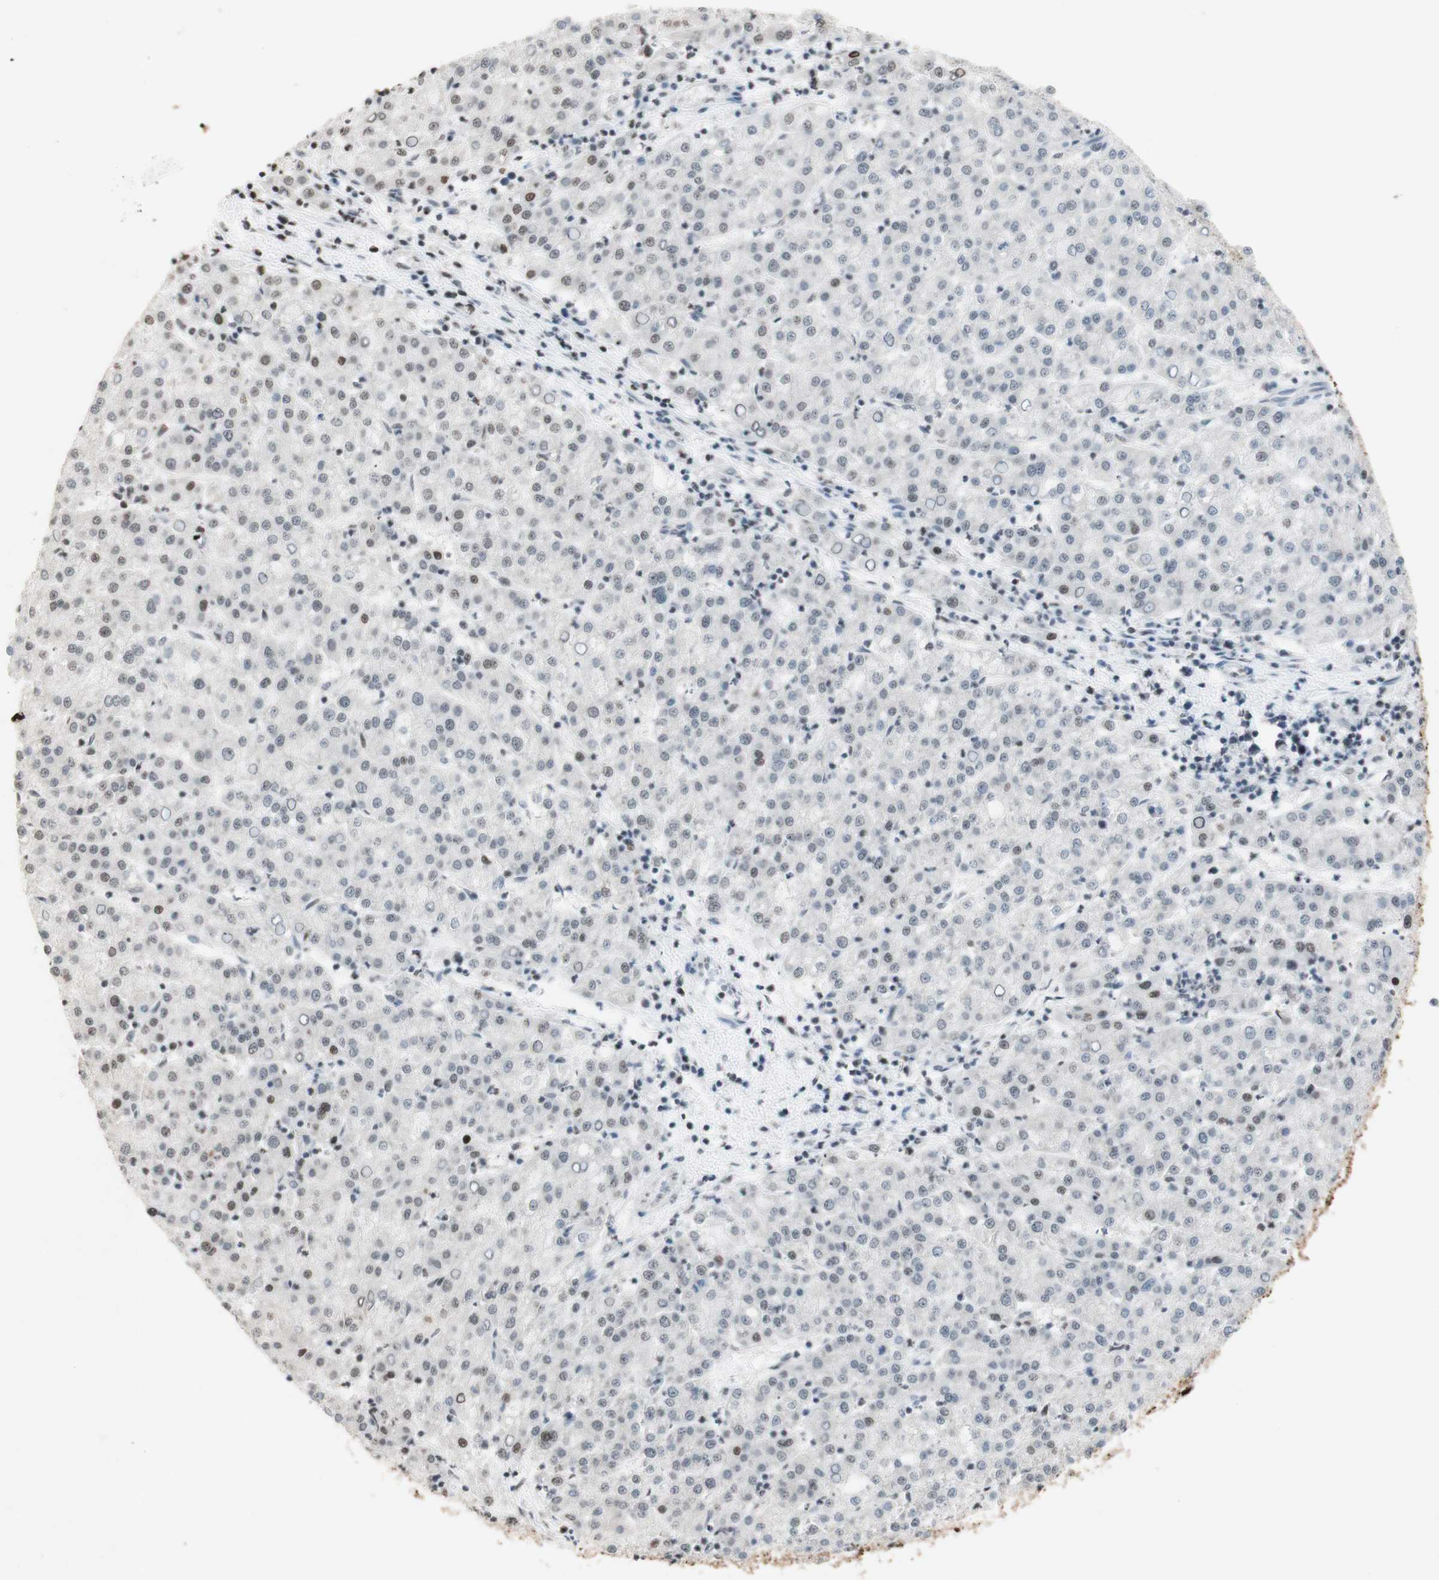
{"staining": {"intensity": "negative", "quantity": "none", "location": "none"}, "tissue": "liver cancer", "cell_type": "Tumor cells", "image_type": "cancer", "snomed": [{"axis": "morphology", "description": "Carcinoma, Hepatocellular, NOS"}, {"axis": "topography", "description": "Liver"}], "caption": "An immunohistochemistry (IHC) micrograph of liver cancer is shown. There is no staining in tumor cells of liver cancer.", "gene": "HNRNPA2B1", "patient": {"sex": "female", "age": 58}}